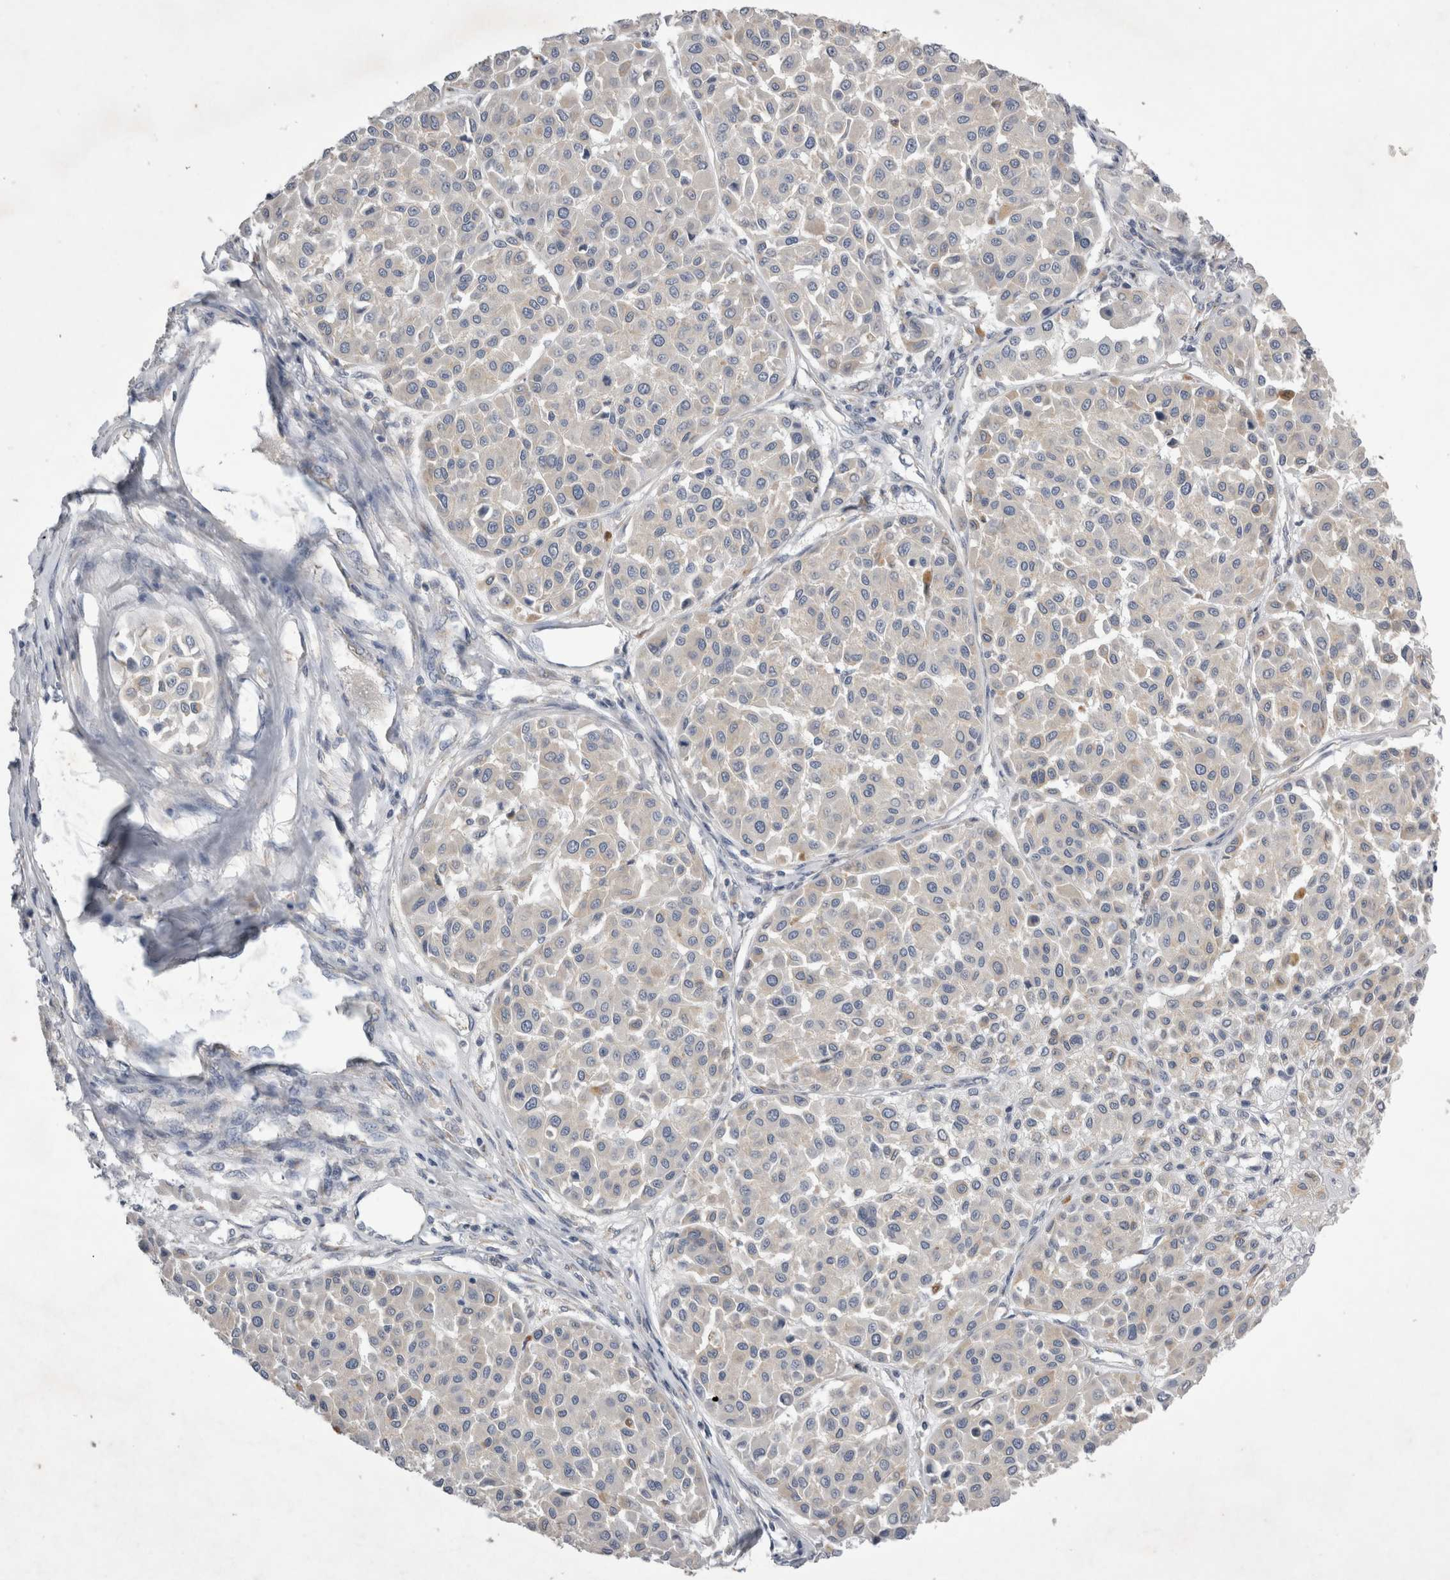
{"staining": {"intensity": "weak", "quantity": "<25%", "location": "cytoplasmic/membranous"}, "tissue": "melanoma", "cell_type": "Tumor cells", "image_type": "cancer", "snomed": [{"axis": "morphology", "description": "Malignant melanoma, Metastatic site"}, {"axis": "topography", "description": "Soft tissue"}], "caption": "IHC photomicrograph of neoplastic tissue: melanoma stained with DAB (3,3'-diaminobenzidine) shows no significant protein expression in tumor cells.", "gene": "STRADB", "patient": {"sex": "male", "age": 41}}